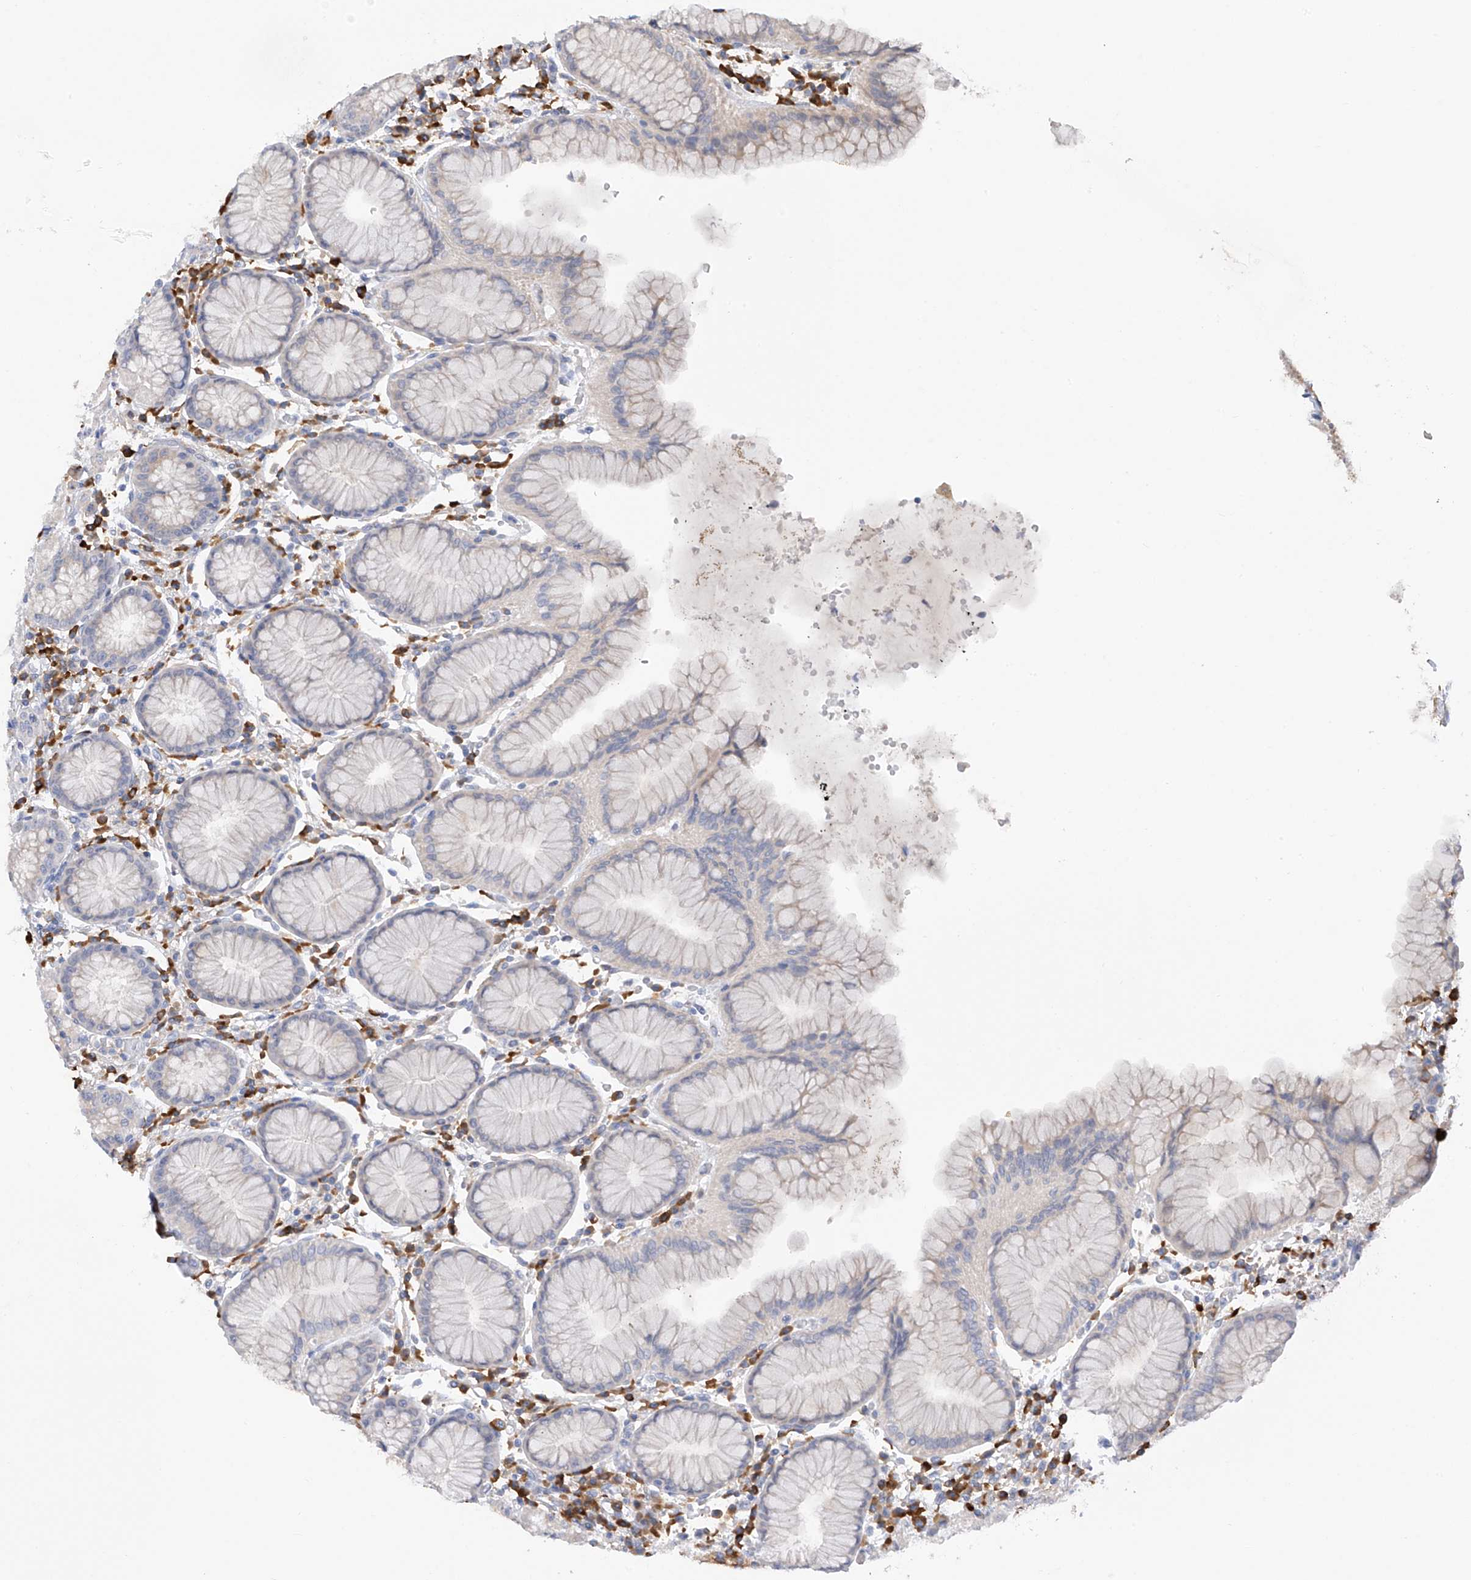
{"staining": {"intensity": "negative", "quantity": "none", "location": "none"}, "tissue": "stomach", "cell_type": "Glandular cells", "image_type": "normal", "snomed": [{"axis": "morphology", "description": "Normal tissue, NOS"}, {"axis": "topography", "description": "Stomach"}, {"axis": "topography", "description": "Stomach, lower"}], "caption": "Glandular cells show no significant expression in unremarkable stomach. Brightfield microscopy of immunohistochemistry (IHC) stained with DAB (brown) and hematoxylin (blue), captured at high magnification.", "gene": "REC8", "patient": {"sex": "female", "age": 56}}